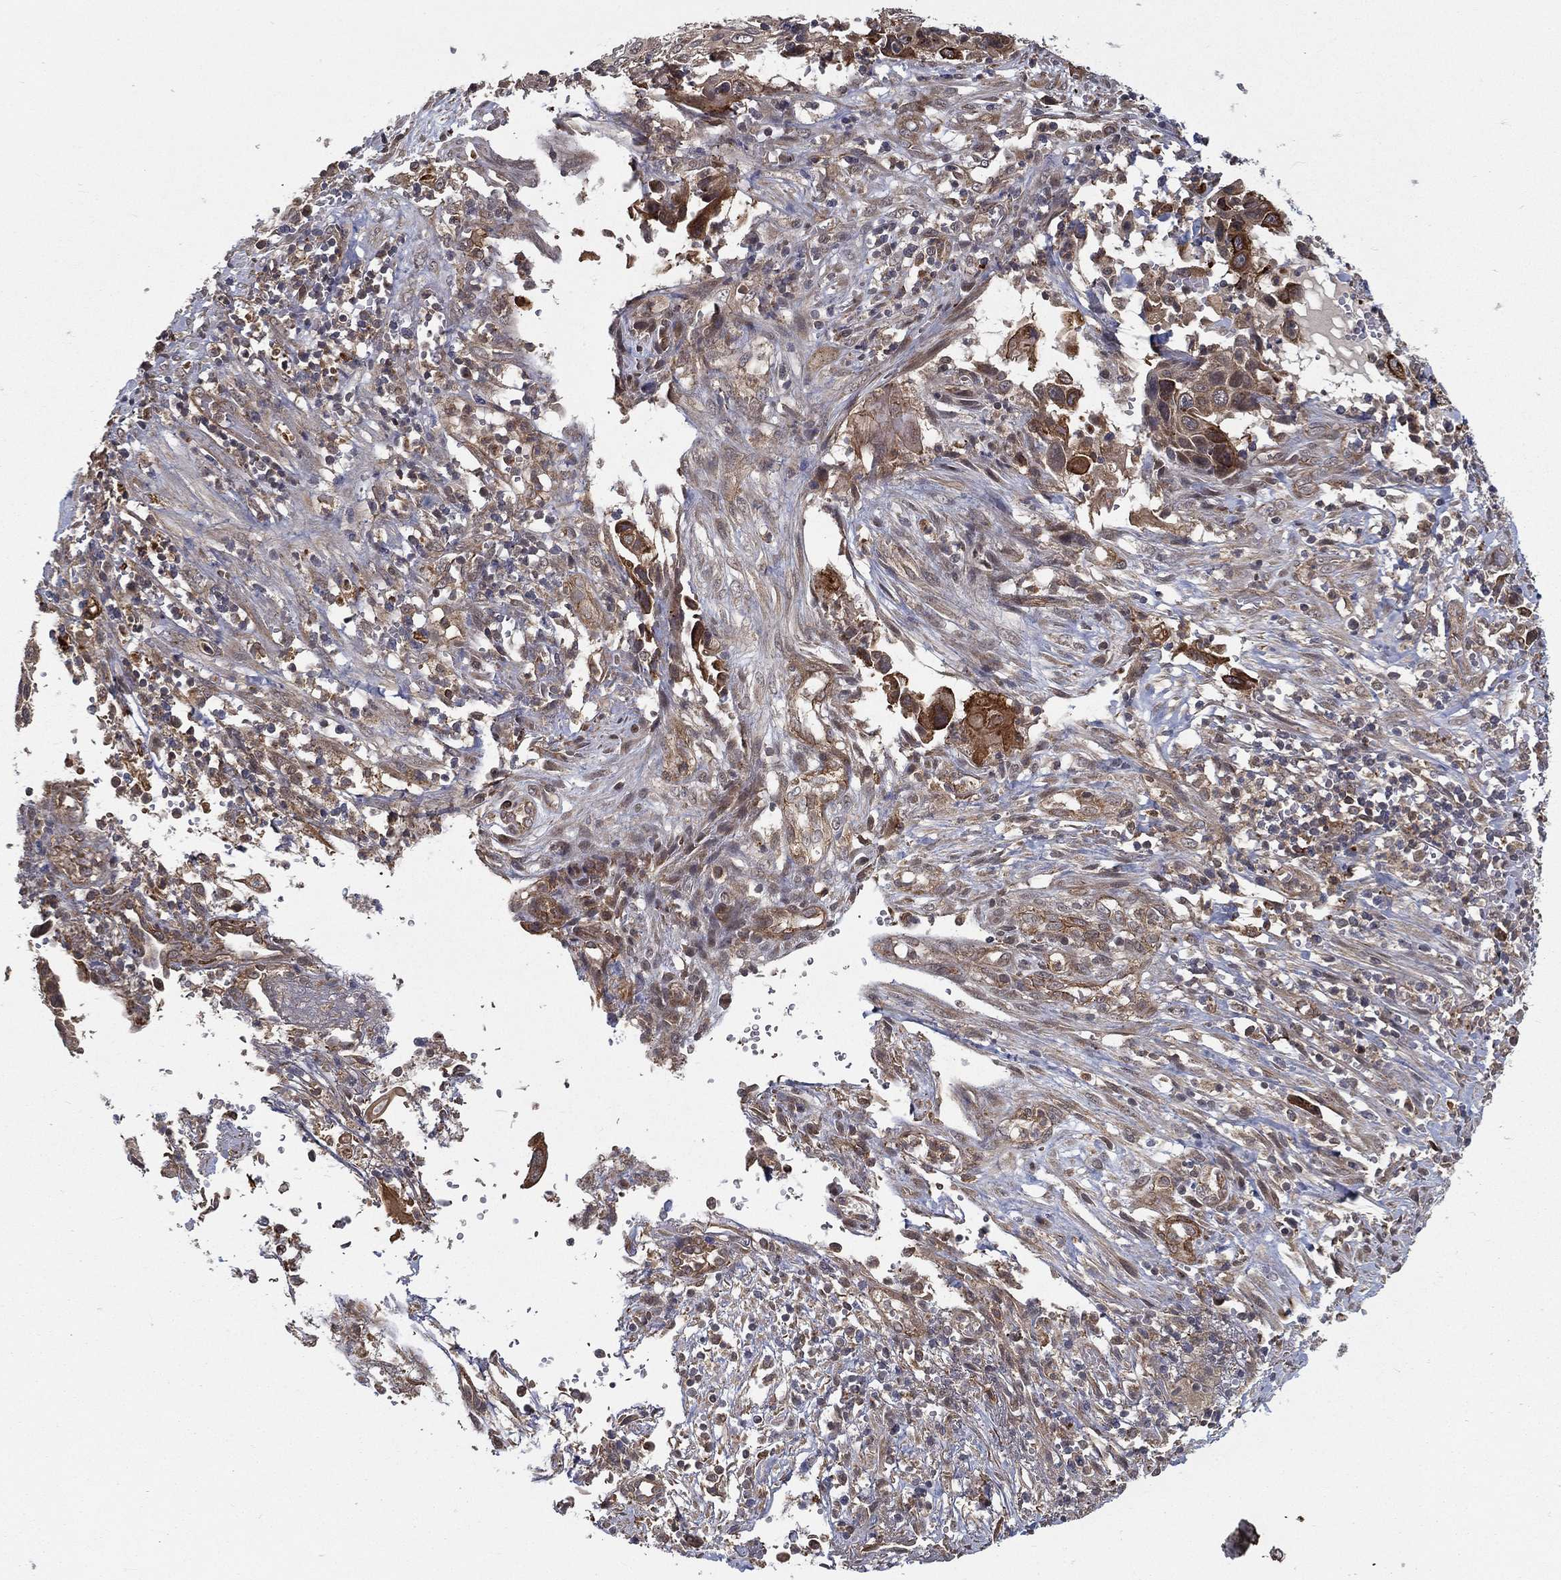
{"staining": {"intensity": "moderate", "quantity": "<25%", "location": "cytoplasmic/membranous"}, "tissue": "cervical cancer", "cell_type": "Tumor cells", "image_type": "cancer", "snomed": [{"axis": "morphology", "description": "Squamous cell carcinoma, NOS"}, {"axis": "topography", "description": "Cervix"}], "caption": "Squamous cell carcinoma (cervical) stained with a brown dye exhibits moderate cytoplasmic/membranous positive staining in about <25% of tumor cells.", "gene": "UACA", "patient": {"sex": "female", "age": 70}}